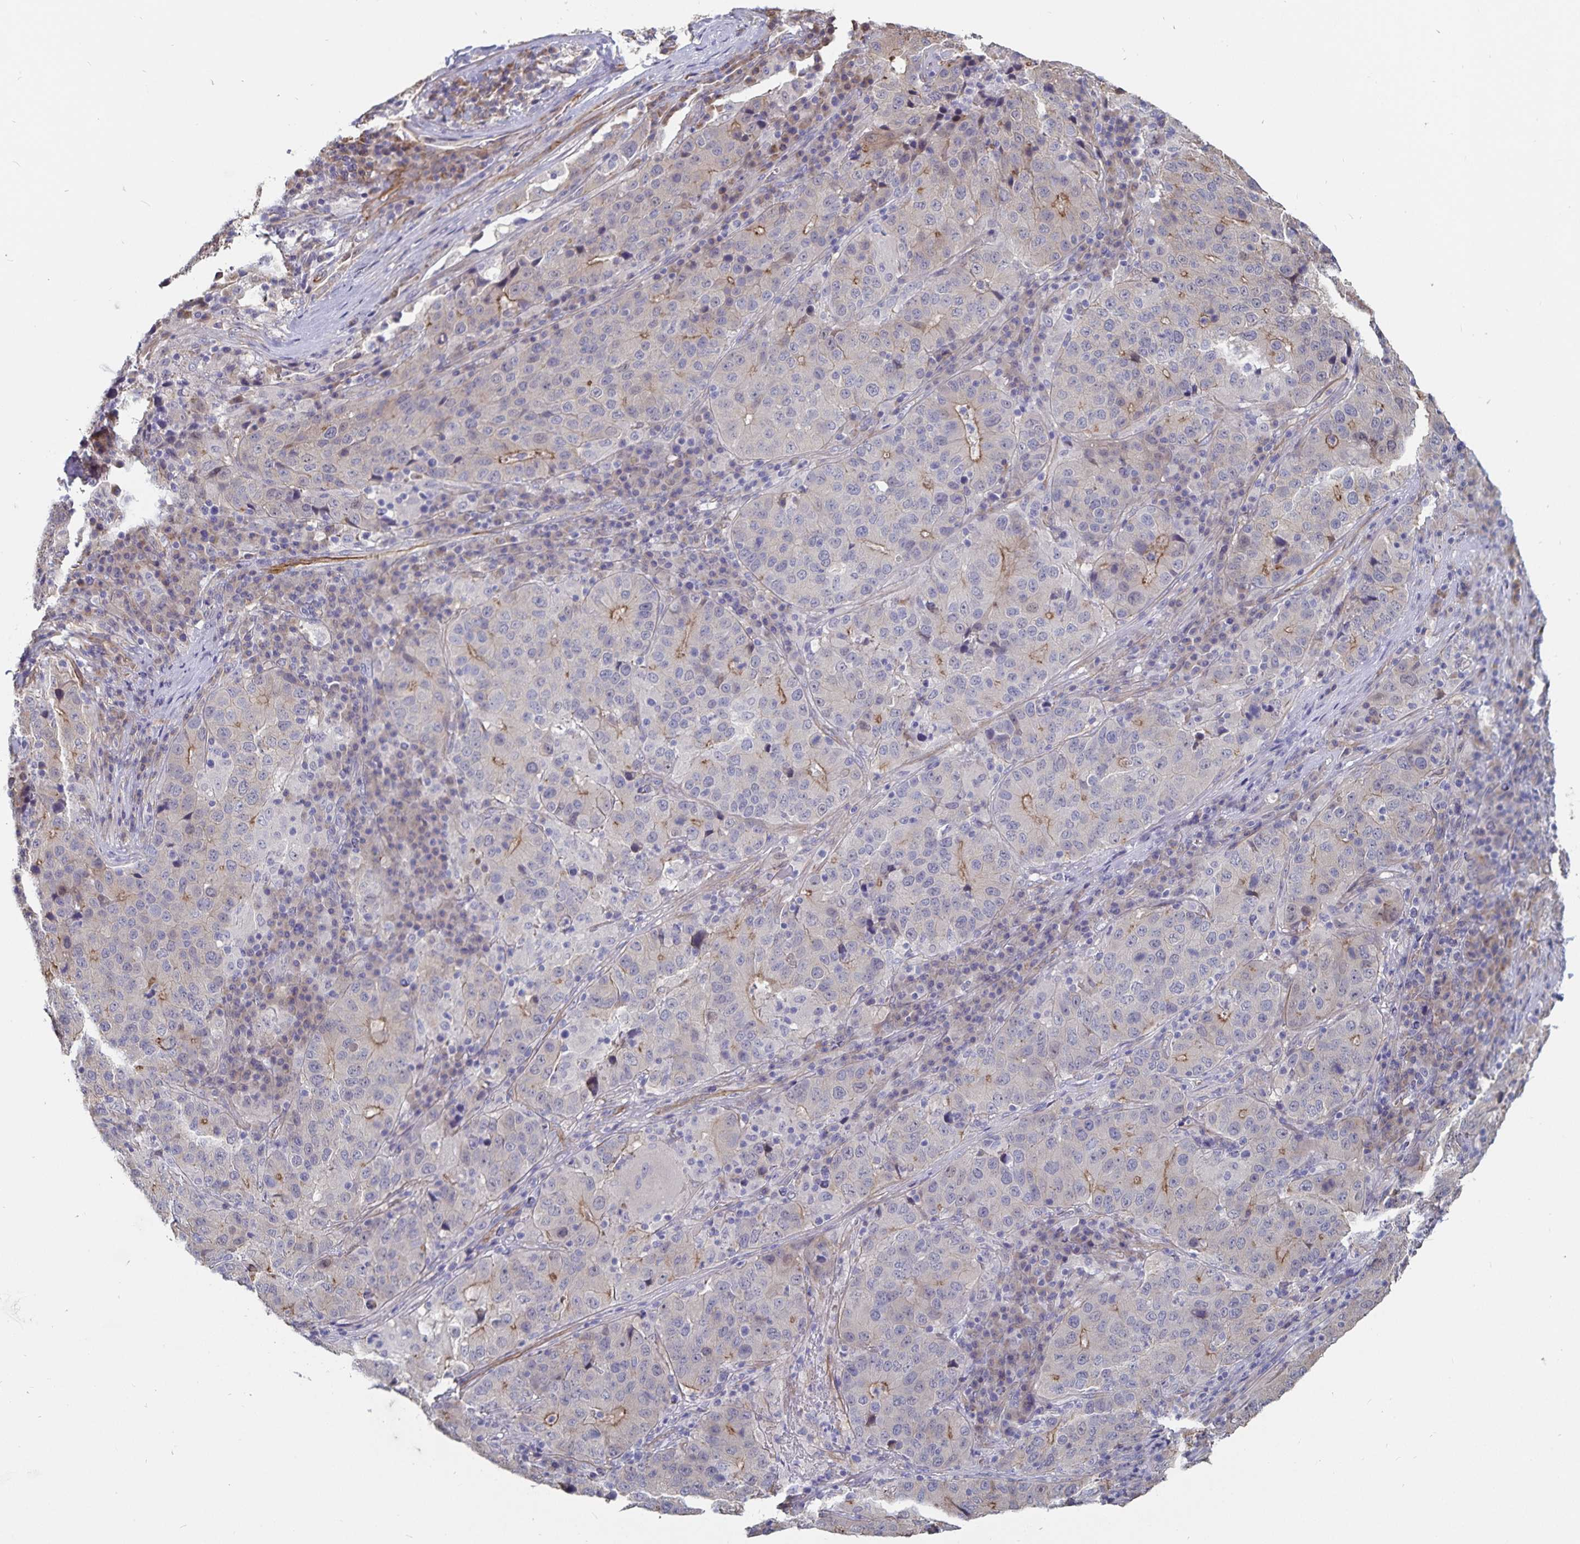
{"staining": {"intensity": "weak", "quantity": "<25%", "location": "cytoplasmic/membranous"}, "tissue": "stomach cancer", "cell_type": "Tumor cells", "image_type": "cancer", "snomed": [{"axis": "morphology", "description": "Adenocarcinoma, NOS"}, {"axis": "topography", "description": "Stomach"}], "caption": "High magnification brightfield microscopy of stomach cancer (adenocarcinoma) stained with DAB (3,3'-diaminobenzidine) (brown) and counterstained with hematoxylin (blue): tumor cells show no significant expression. The staining was performed using DAB (3,3'-diaminobenzidine) to visualize the protein expression in brown, while the nuclei were stained in blue with hematoxylin (Magnification: 20x).", "gene": "SSTR1", "patient": {"sex": "male", "age": 71}}